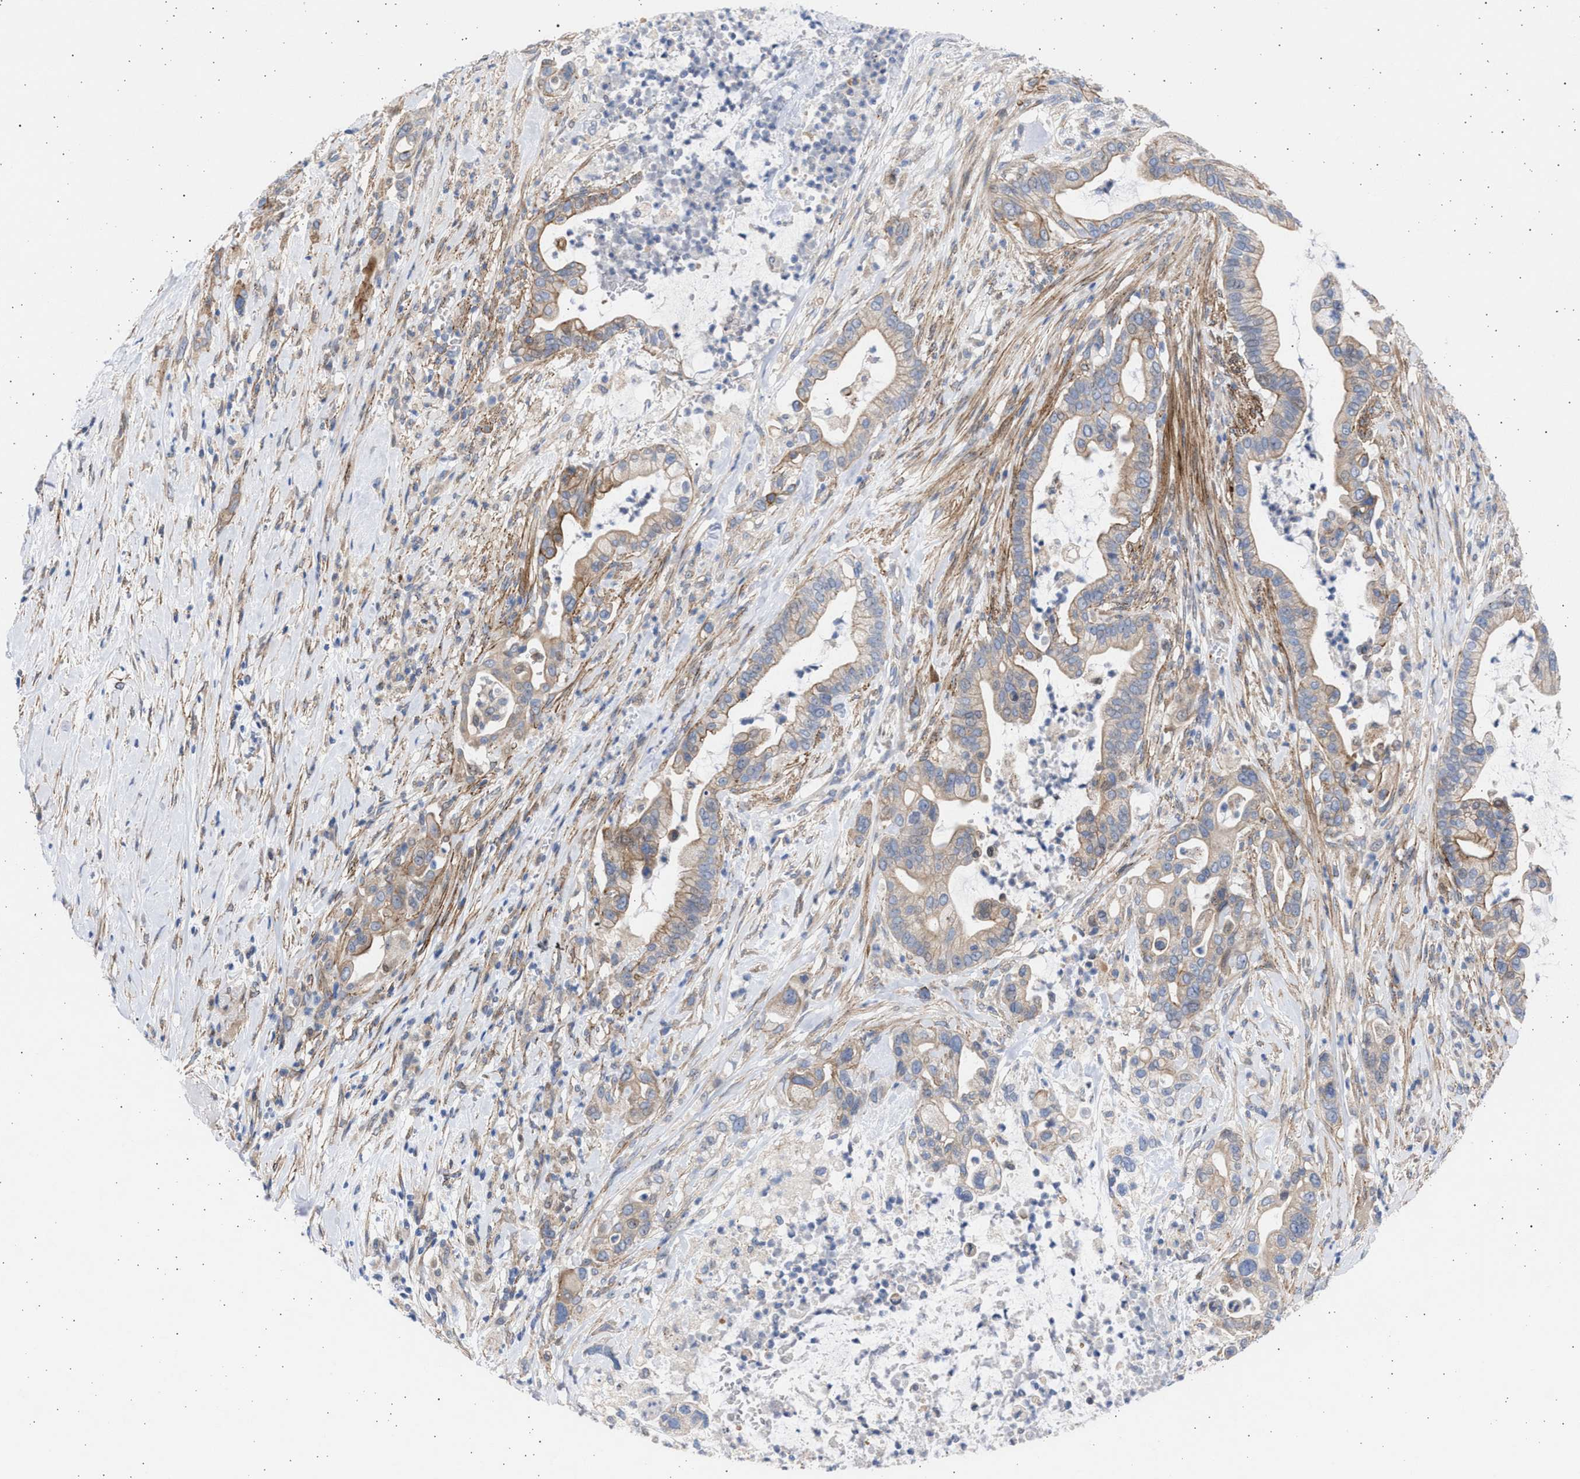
{"staining": {"intensity": "moderate", "quantity": "25%-75%", "location": "cytoplasmic/membranous"}, "tissue": "pancreatic cancer", "cell_type": "Tumor cells", "image_type": "cancer", "snomed": [{"axis": "morphology", "description": "Adenocarcinoma, NOS"}, {"axis": "topography", "description": "Pancreas"}], "caption": "Immunohistochemistry (IHC) micrograph of pancreatic cancer stained for a protein (brown), which exhibits medium levels of moderate cytoplasmic/membranous expression in approximately 25%-75% of tumor cells.", "gene": "NBR1", "patient": {"sex": "male", "age": 69}}